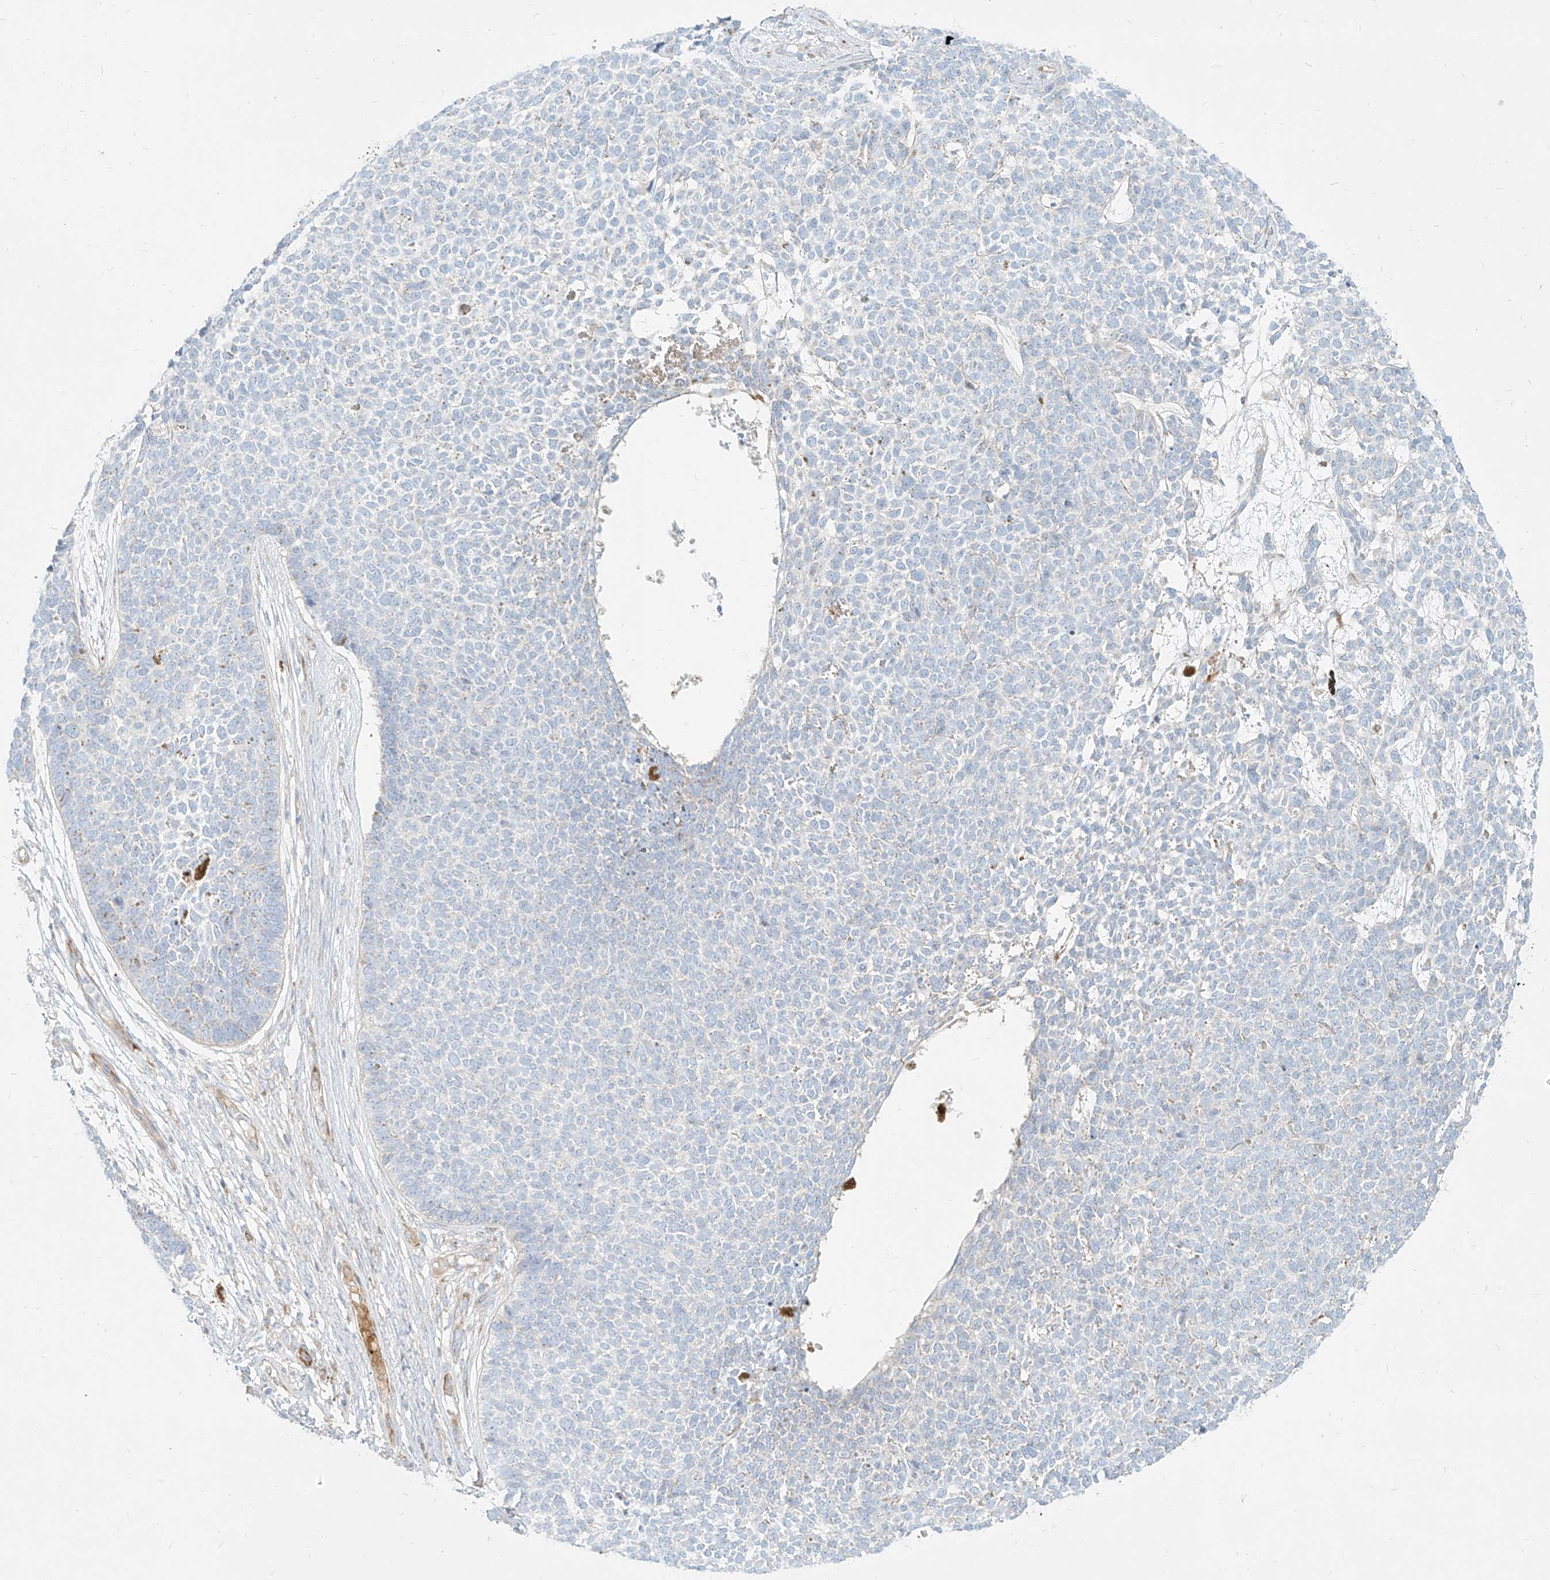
{"staining": {"intensity": "negative", "quantity": "none", "location": "none"}, "tissue": "skin cancer", "cell_type": "Tumor cells", "image_type": "cancer", "snomed": [{"axis": "morphology", "description": "Basal cell carcinoma"}, {"axis": "topography", "description": "Skin"}], "caption": "This micrograph is of basal cell carcinoma (skin) stained with immunohistochemistry to label a protein in brown with the nuclei are counter-stained blue. There is no expression in tumor cells.", "gene": "MTX2", "patient": {"sex": "female", "age": 84}}